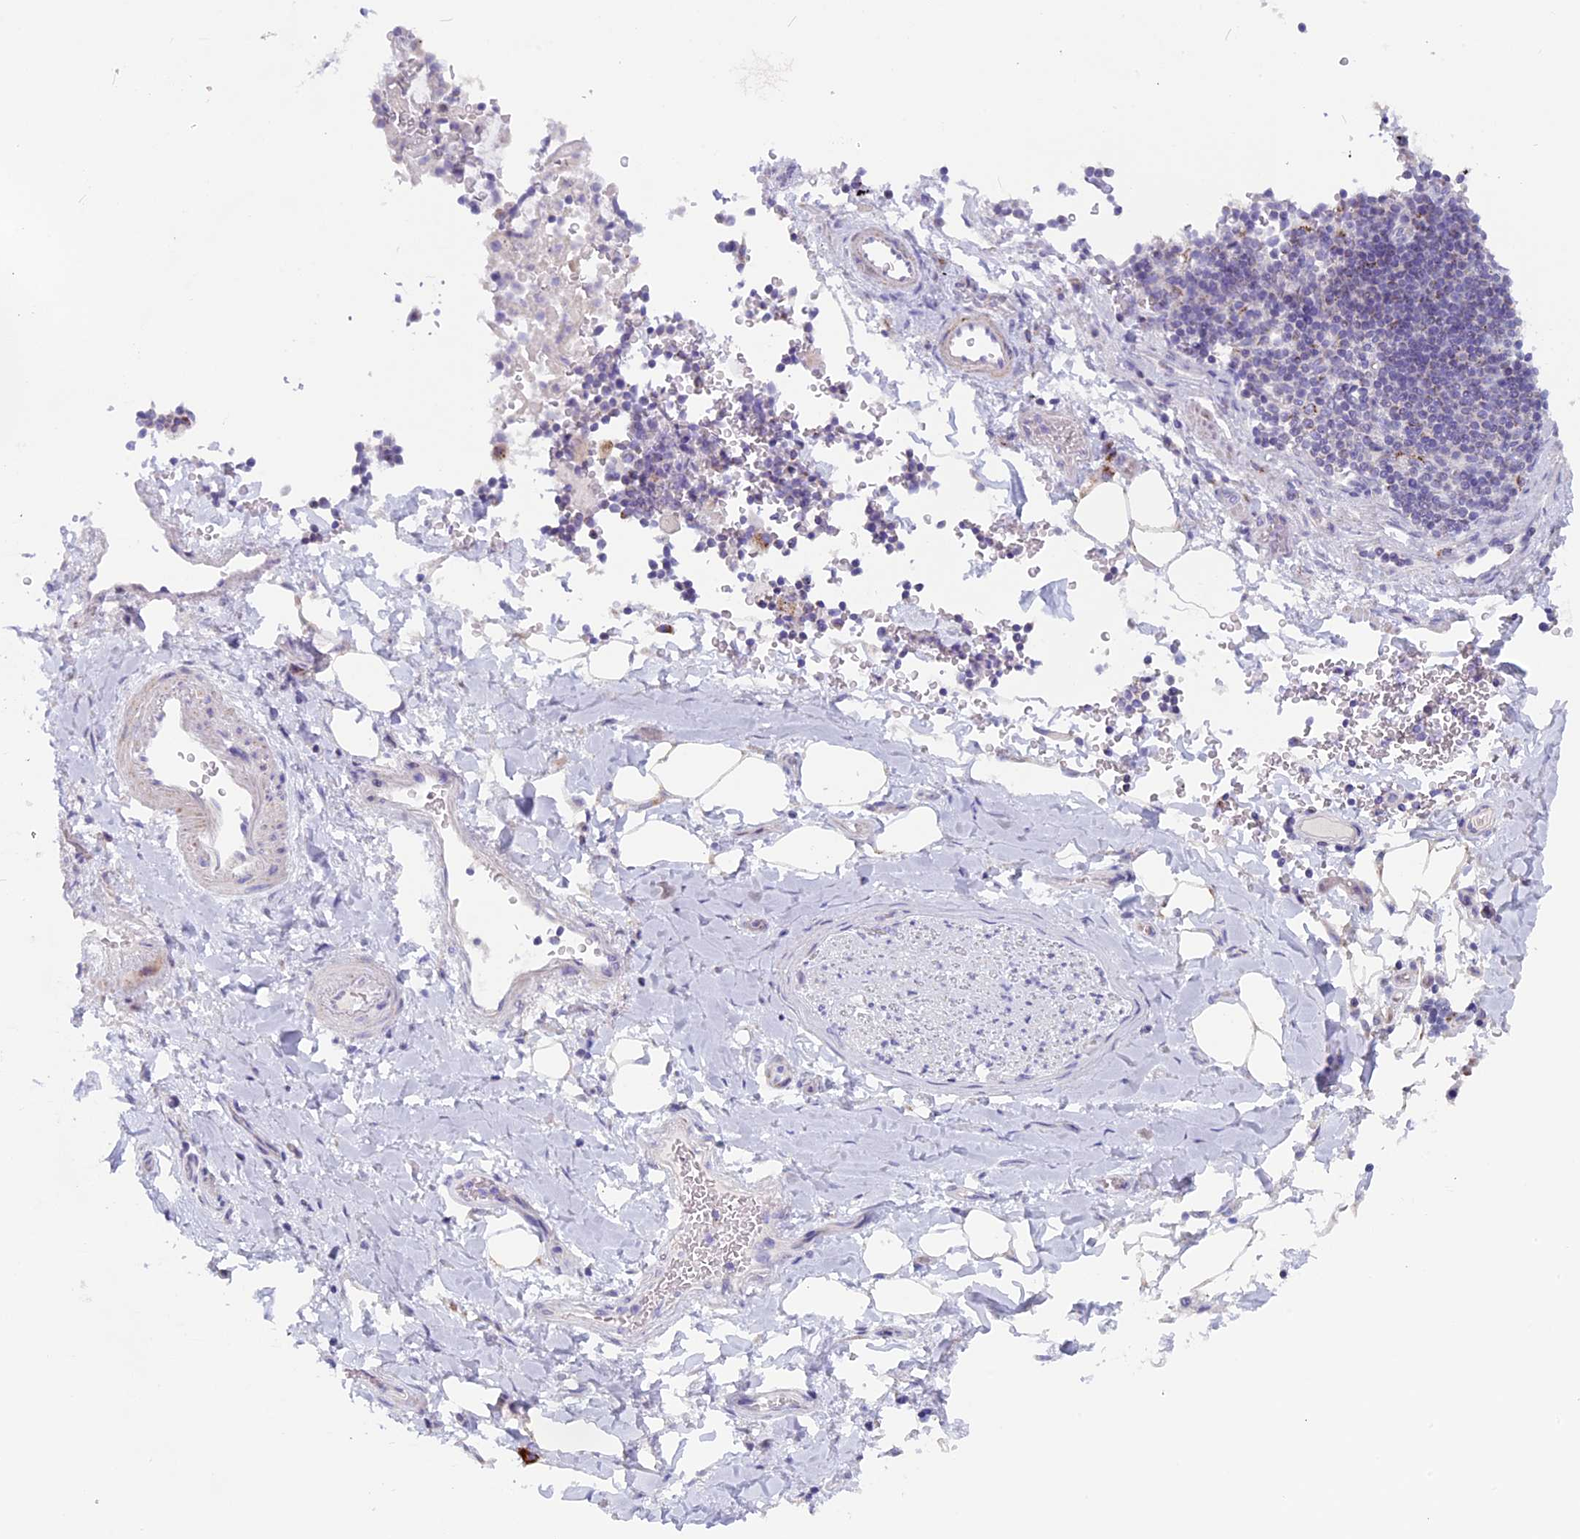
{"staining": {"intensity": "negative", "quantity": "none", "location": "none"}, "tissue": "adipose tissue", "cell_type": "Adipocytes", "image_type": "normal", "snomed": [{"axis": "morphology", "description": "Normal tissue, NOS"}, {"axis": "topography", "description": "Lymph node"}, {"axis": "topography", "description": "Cartilage tissue"}, {"axis": "topography", "description": "Bronchus"}], "caption": "Immunohistochemistry of benign human adipose tissue shows no positivity in adipocytes.", "gene": "ZNF563", "patient": {"sex": "male", "age": 63}}